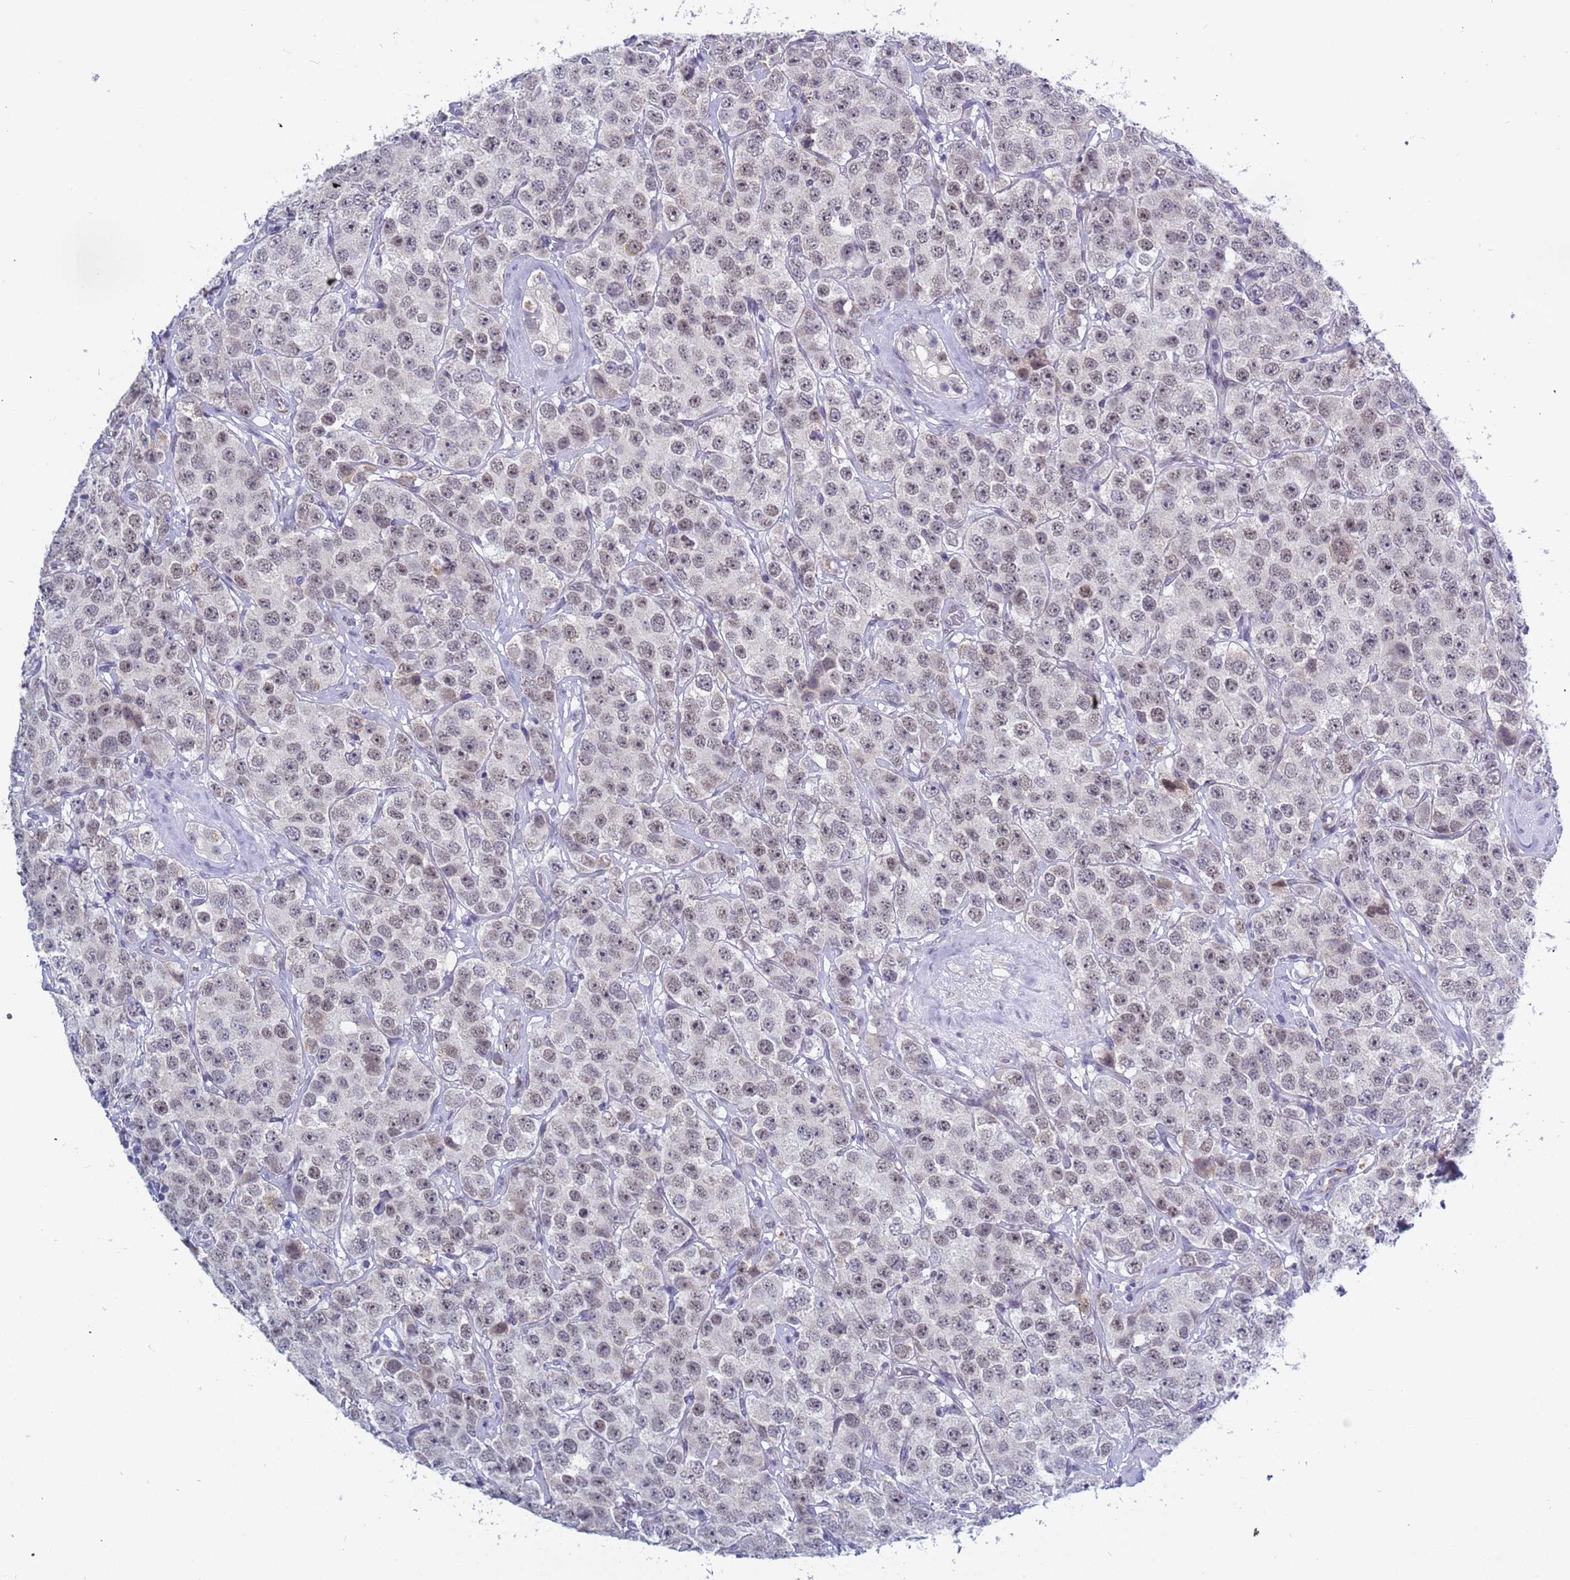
{"staining": {"intensity": "weak", "quantity": ">75%", "location": "nuclear"}, "tissue": "testis cancer", "cell_type": "Tumor cells", "image_type": "cancer", "snomed": [{"axis": "morphology", "description": "Seminoma, NOS"}, {"axis": "topography", "description": "Testis"}], "caption": "Tumor cells exhibit weak nuclear positivity in about >75% of cells in testis cancer (seminoma). (DAB (3,3'-diaminobenzidine) IHC, brown staining for protein, blue staining for nuclei).", "gene": "CXorf65", "patient": {"sex": "male", "age": 28}}